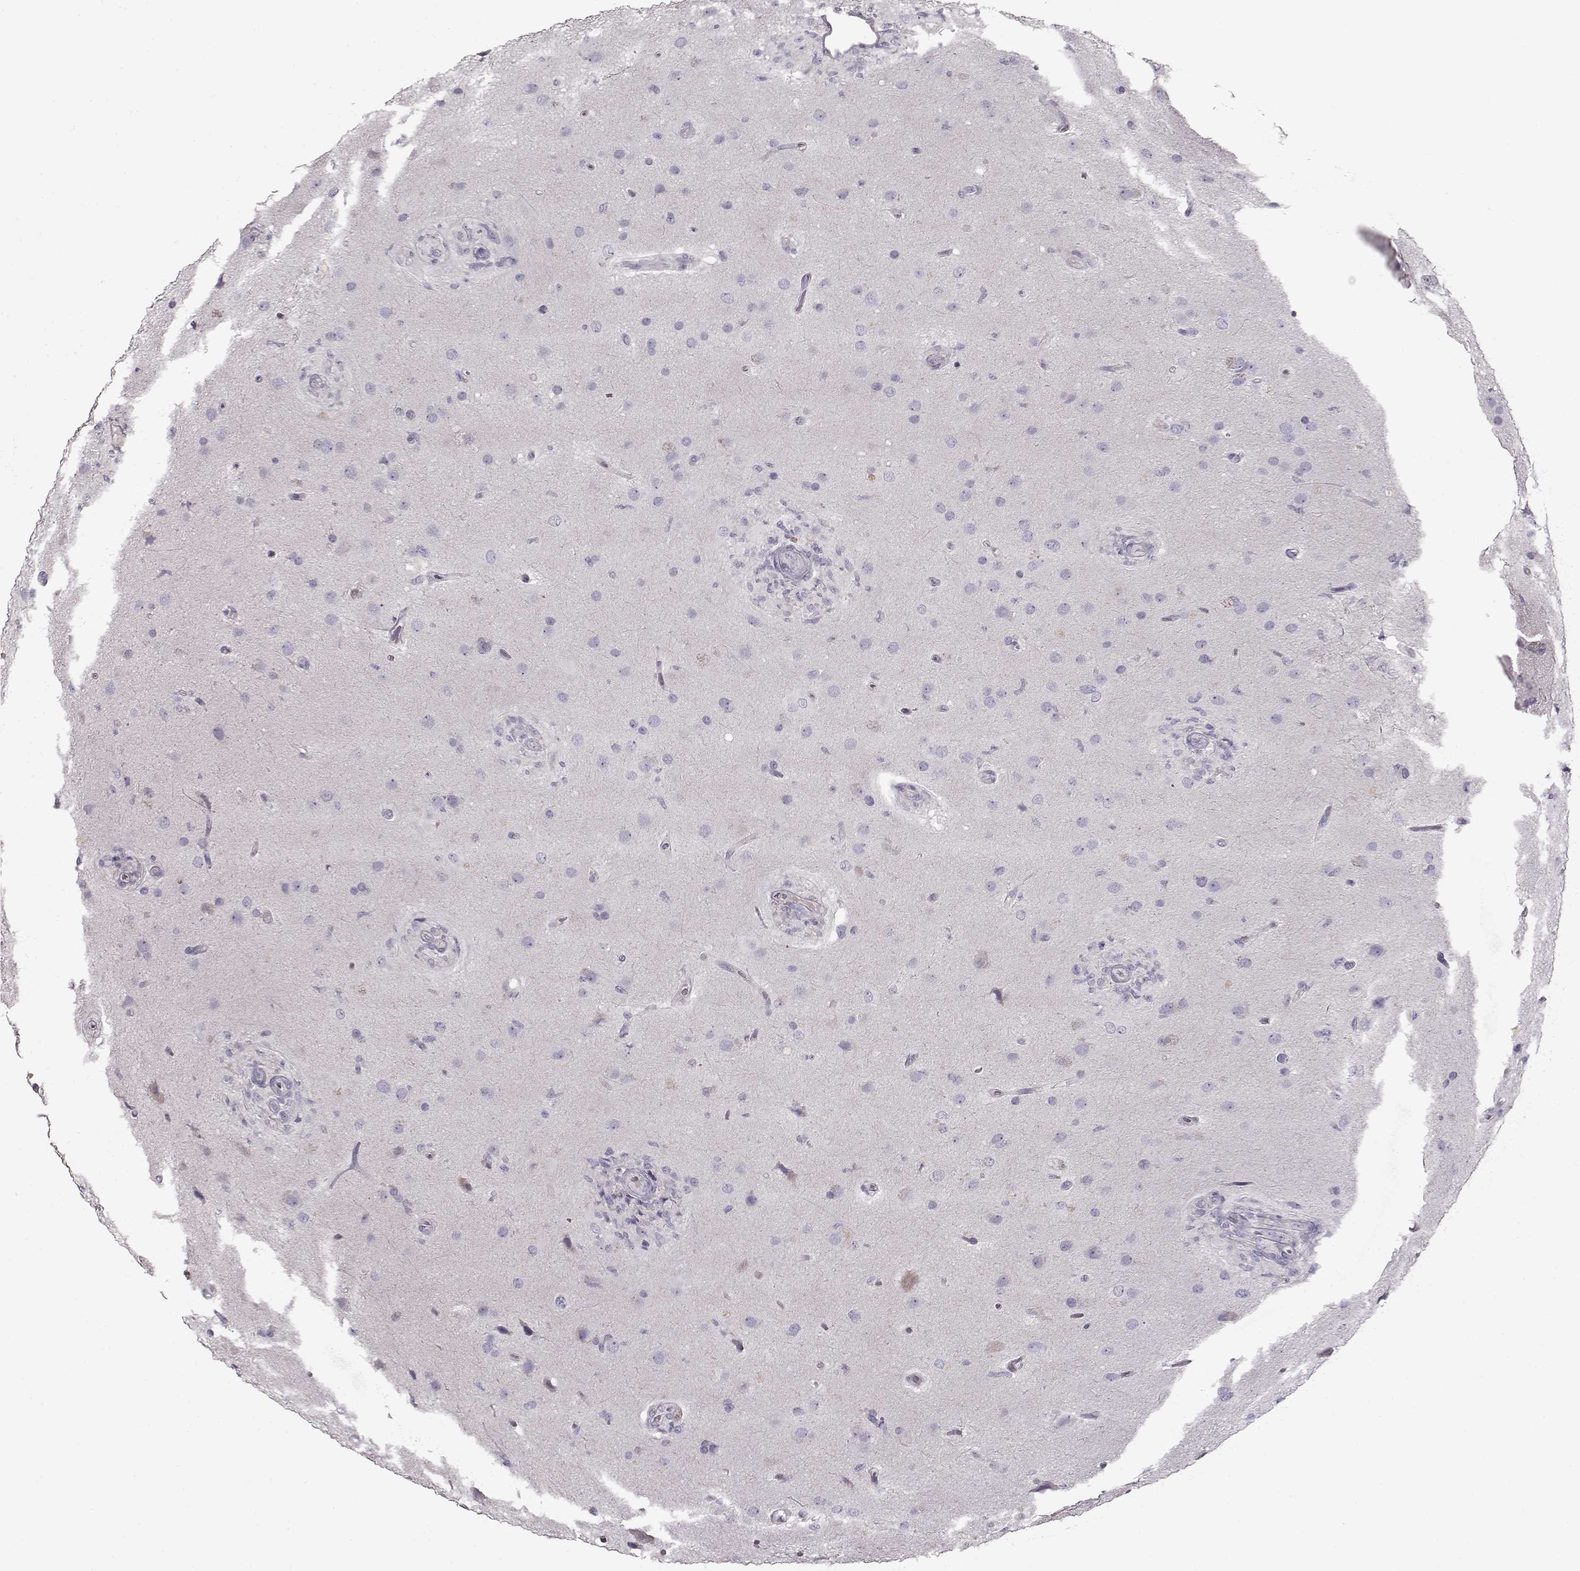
{"staining": {"intensity": "negative", "quantity": "none", "location": "none"}, "tissue": "glioma", "cell_type": "Tumor cells", "image_type": "cancer", "snomed": [{"axis": "morphology", "description": "Glioma, malignant, High grade"}, {"axis": "topography", "description": "Brain"}], "caption": "Glioma was stained to show a protein in brown. There is no significant positivity in tumor cells.", "gene": "GRK1", "patient": {"sex": "male", "age": 68}}